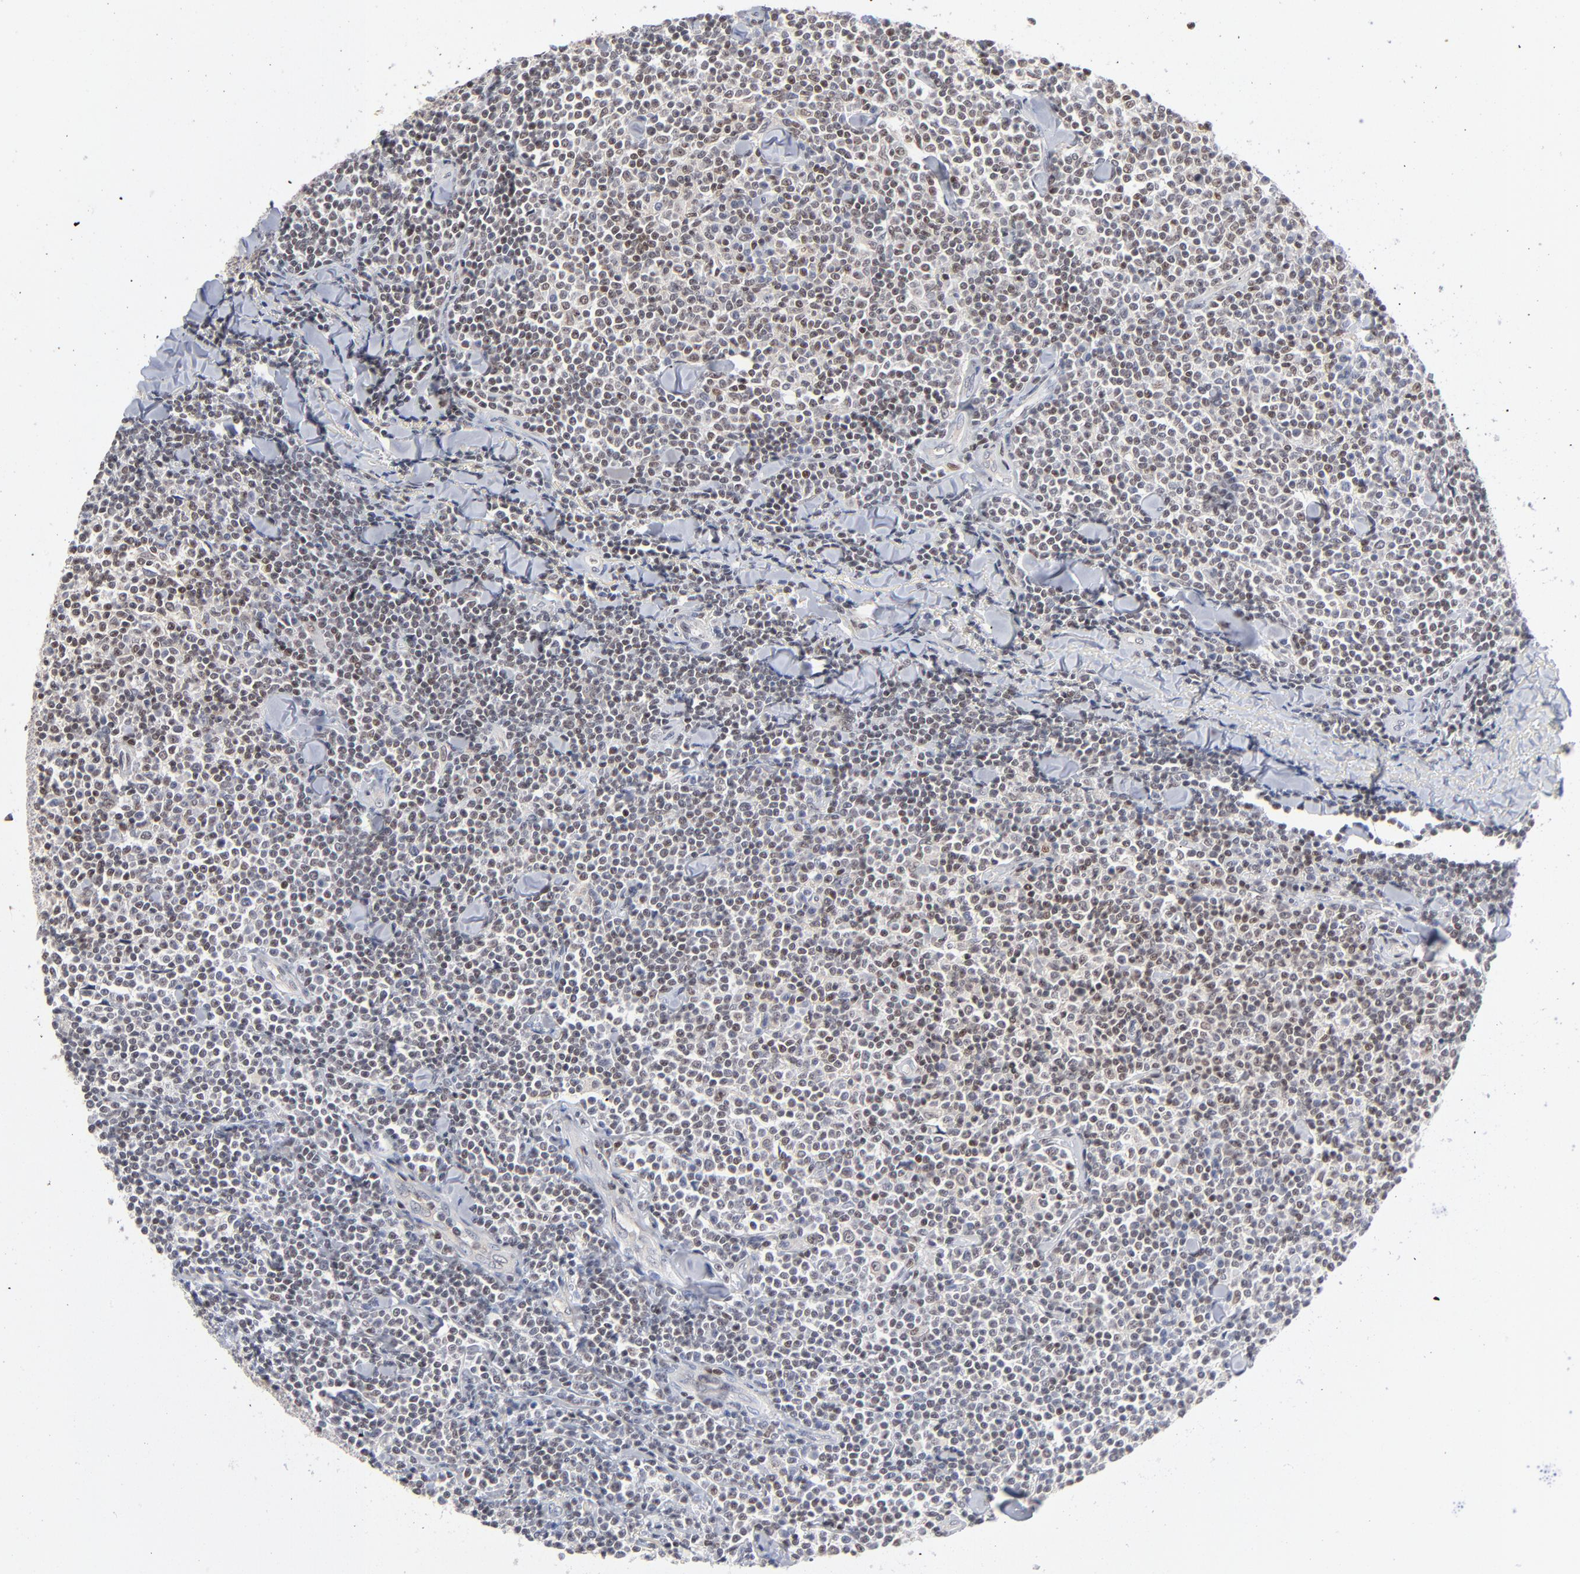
{"staining": {"intensity": "weak", "quantity": "<25%", "location": "nuclear"}, "tissue": "lymphoma", "cell_type": "Tumor cells", "image_type": "cancer", "snomed": [{"axis": "morphology", "description": "Malignant lymphoma, non-Hodgkin's type, Low grade"}, {"axis": "topography", "description": "Soft tissue"}], "caption": "Tumor cells are negative for protein expression in human lymphoma. (Brightfield microscopy of DAB (3,3'-diaminobenzidine) IHC at high magnification).", "gene": "MAX", "patient": {"sex": "male", "age": 92}}